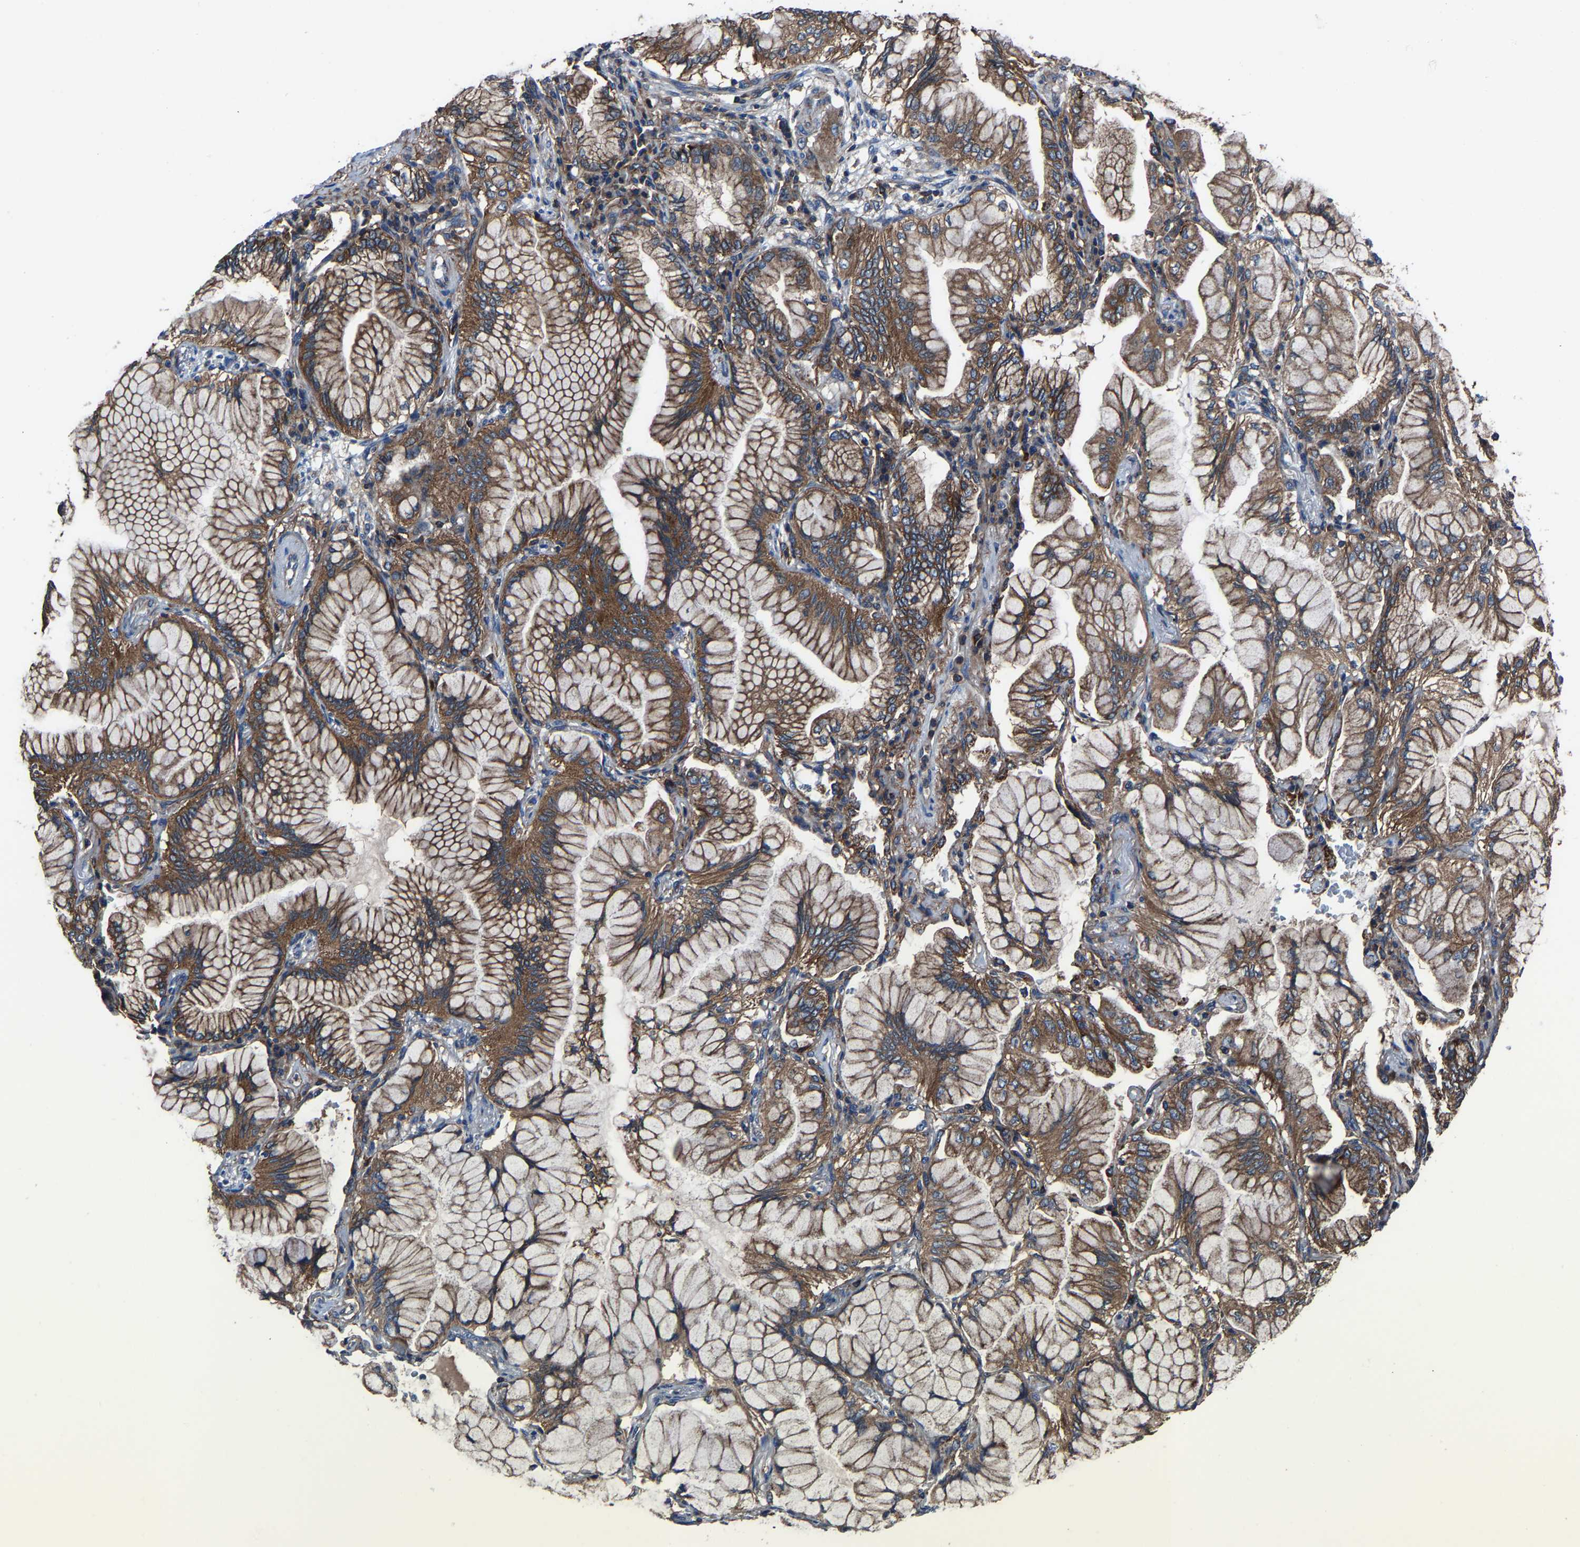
{"staining": {"intensity": "moderate", "quantity": ">75%", "location": "cytoplasmic/membranous"}, "tissue": "lung cancer", "cell_type": "Tumor cells", "image_type": "cancer", "snomed": [{"axis": "morphology", "description": "Adenocarcinoma, NOS"}, {"axis": "topography", "description": "Lung"}], "caption": "IHC of lung cancer displays medium levels of moderate cytoplasmic/membranous staining in about >75% of tumor cells.", "gene": "KIAA1958", "patient": {"sex": "female", "age": 70}}